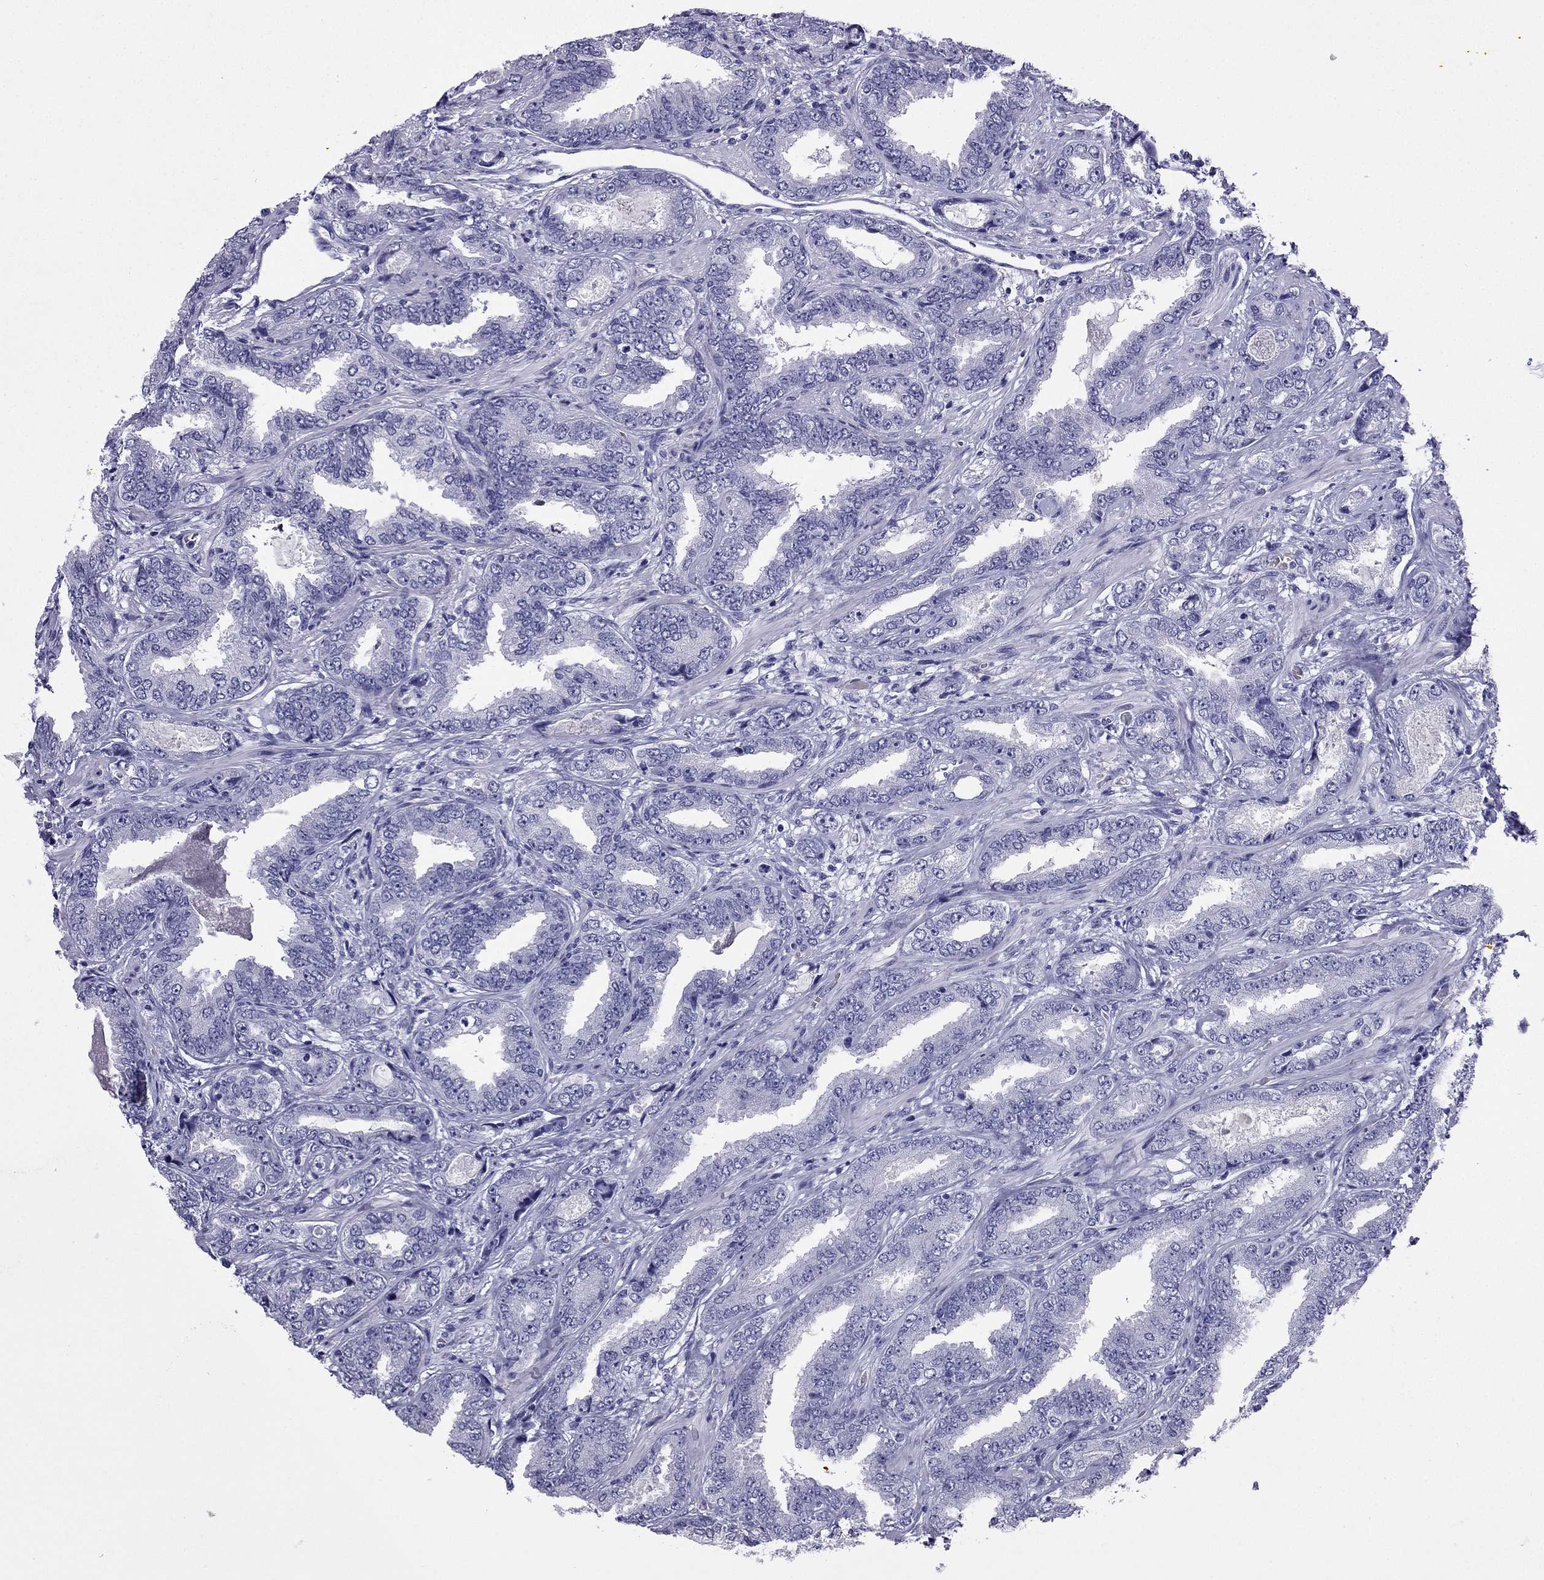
{"staining": {"intensity": "negative", "quantity": "none", "location": "none"}, "tissue": "prostate cancer", "cell_type": "Tumor cells", "image_type": "cancer", "snomed": [{"axis": "morphology", "description": "Adenocarcinoma, Low grade"}, {"axis": "topography", "description": "Prostate"}], "caption": "Prostate cancer was stained to show a protein in brown. There is no significant positivity in tumor cells.", "gene": "NPTX1", "patient": {"sex": "male", "age": 68}}